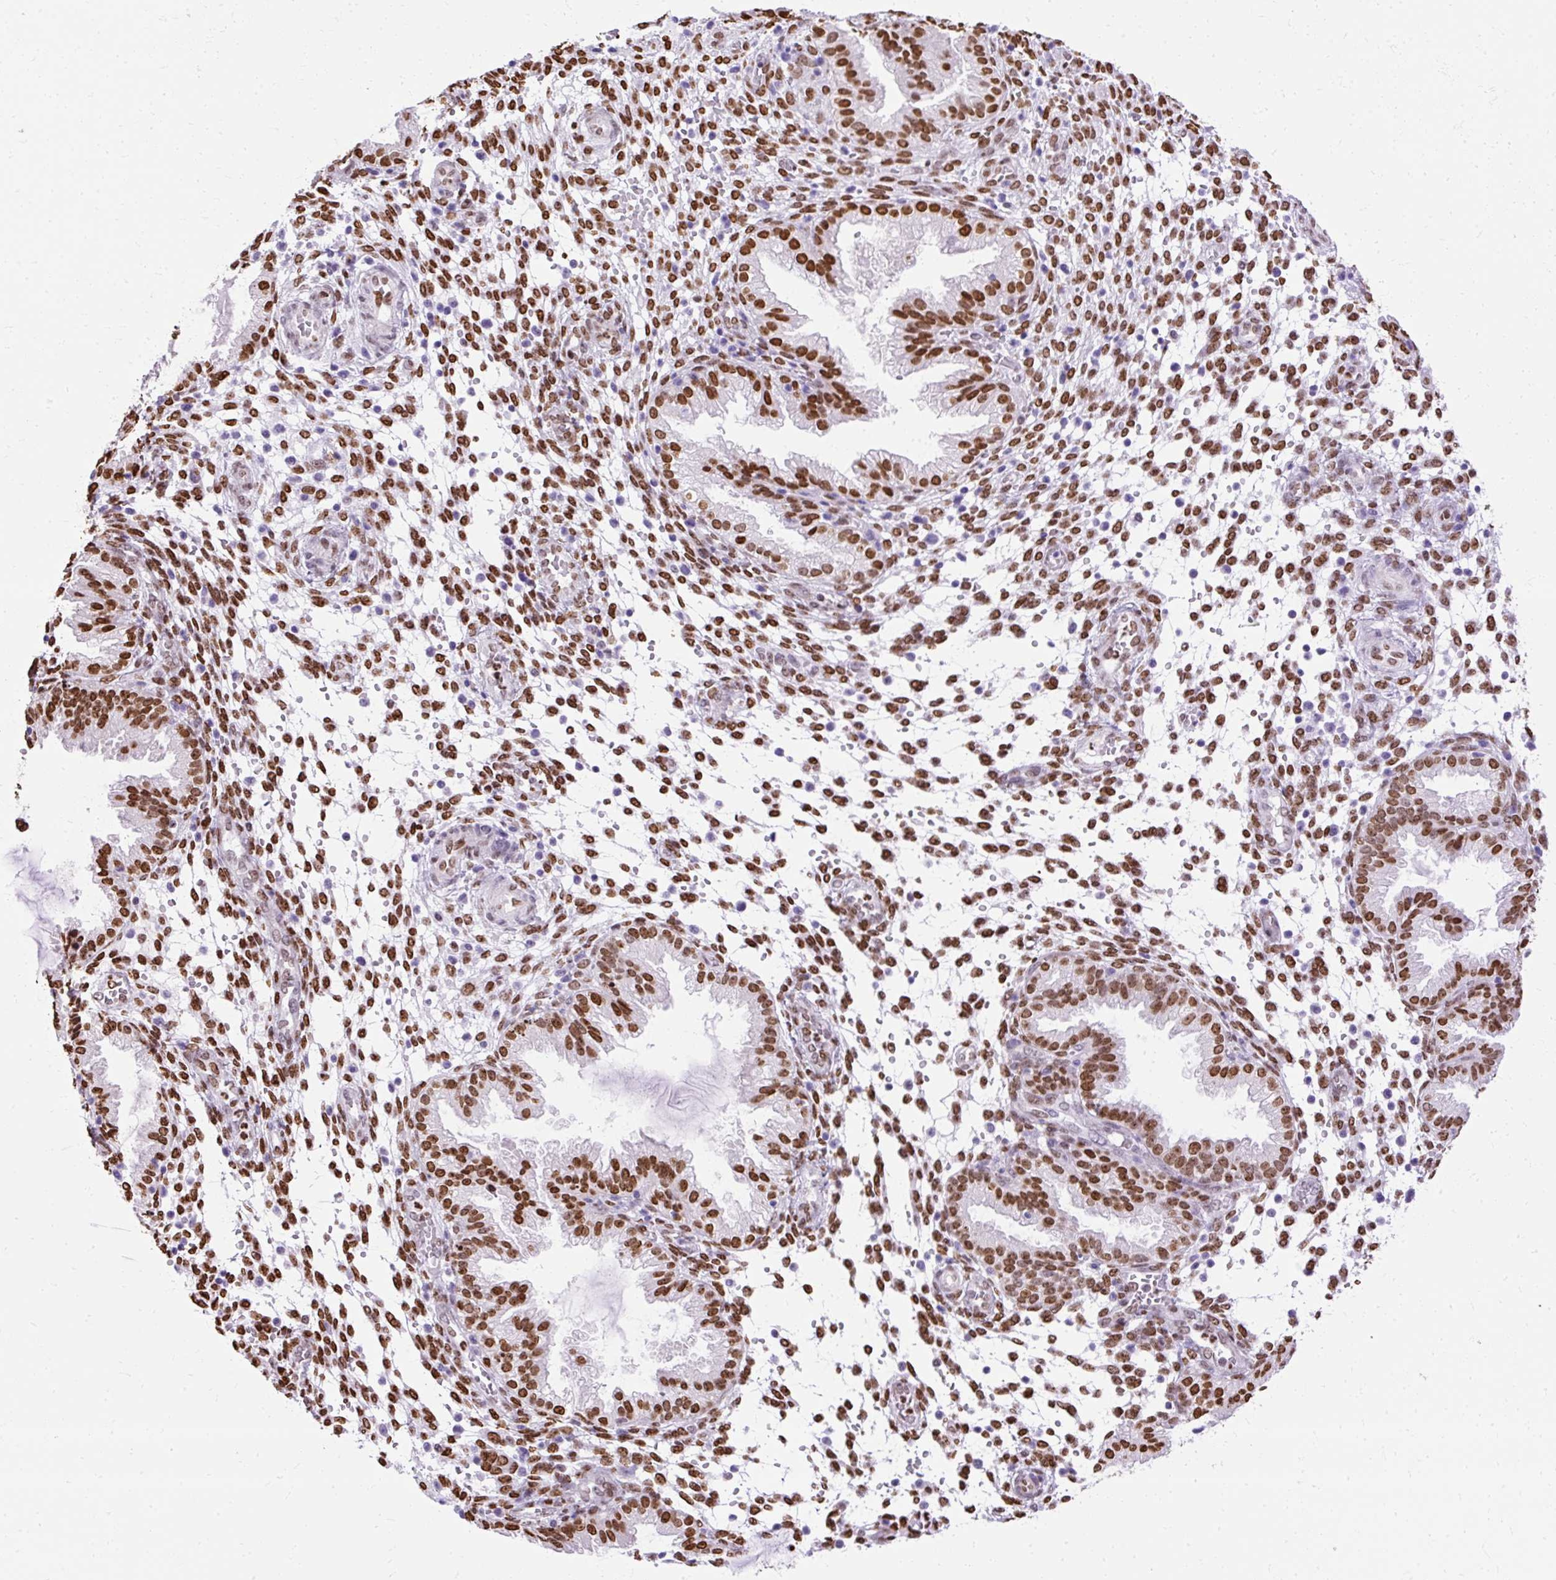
{"staining": {"intensity": "strong", "quantity": ">75%", "location": "nuclear"}, "tissue": "endometrium", "cell_type": "Cells in endometrial stroma", "image_type": "normal", "snomed": [{"axis": "morphology", "description": "Normal tissue, NOS"}, {"axis": "topography", "description": "Endometrium"}], "caption": "DAB (3,3'-diaminobenzidine) immunohistochemical staining of benign endometrium reveals strong nuclear protein staining in about >75% of cells in endometrial stroma.", "gene": "TMEM184C", "patient": {"sex": "female", "age": 33}}